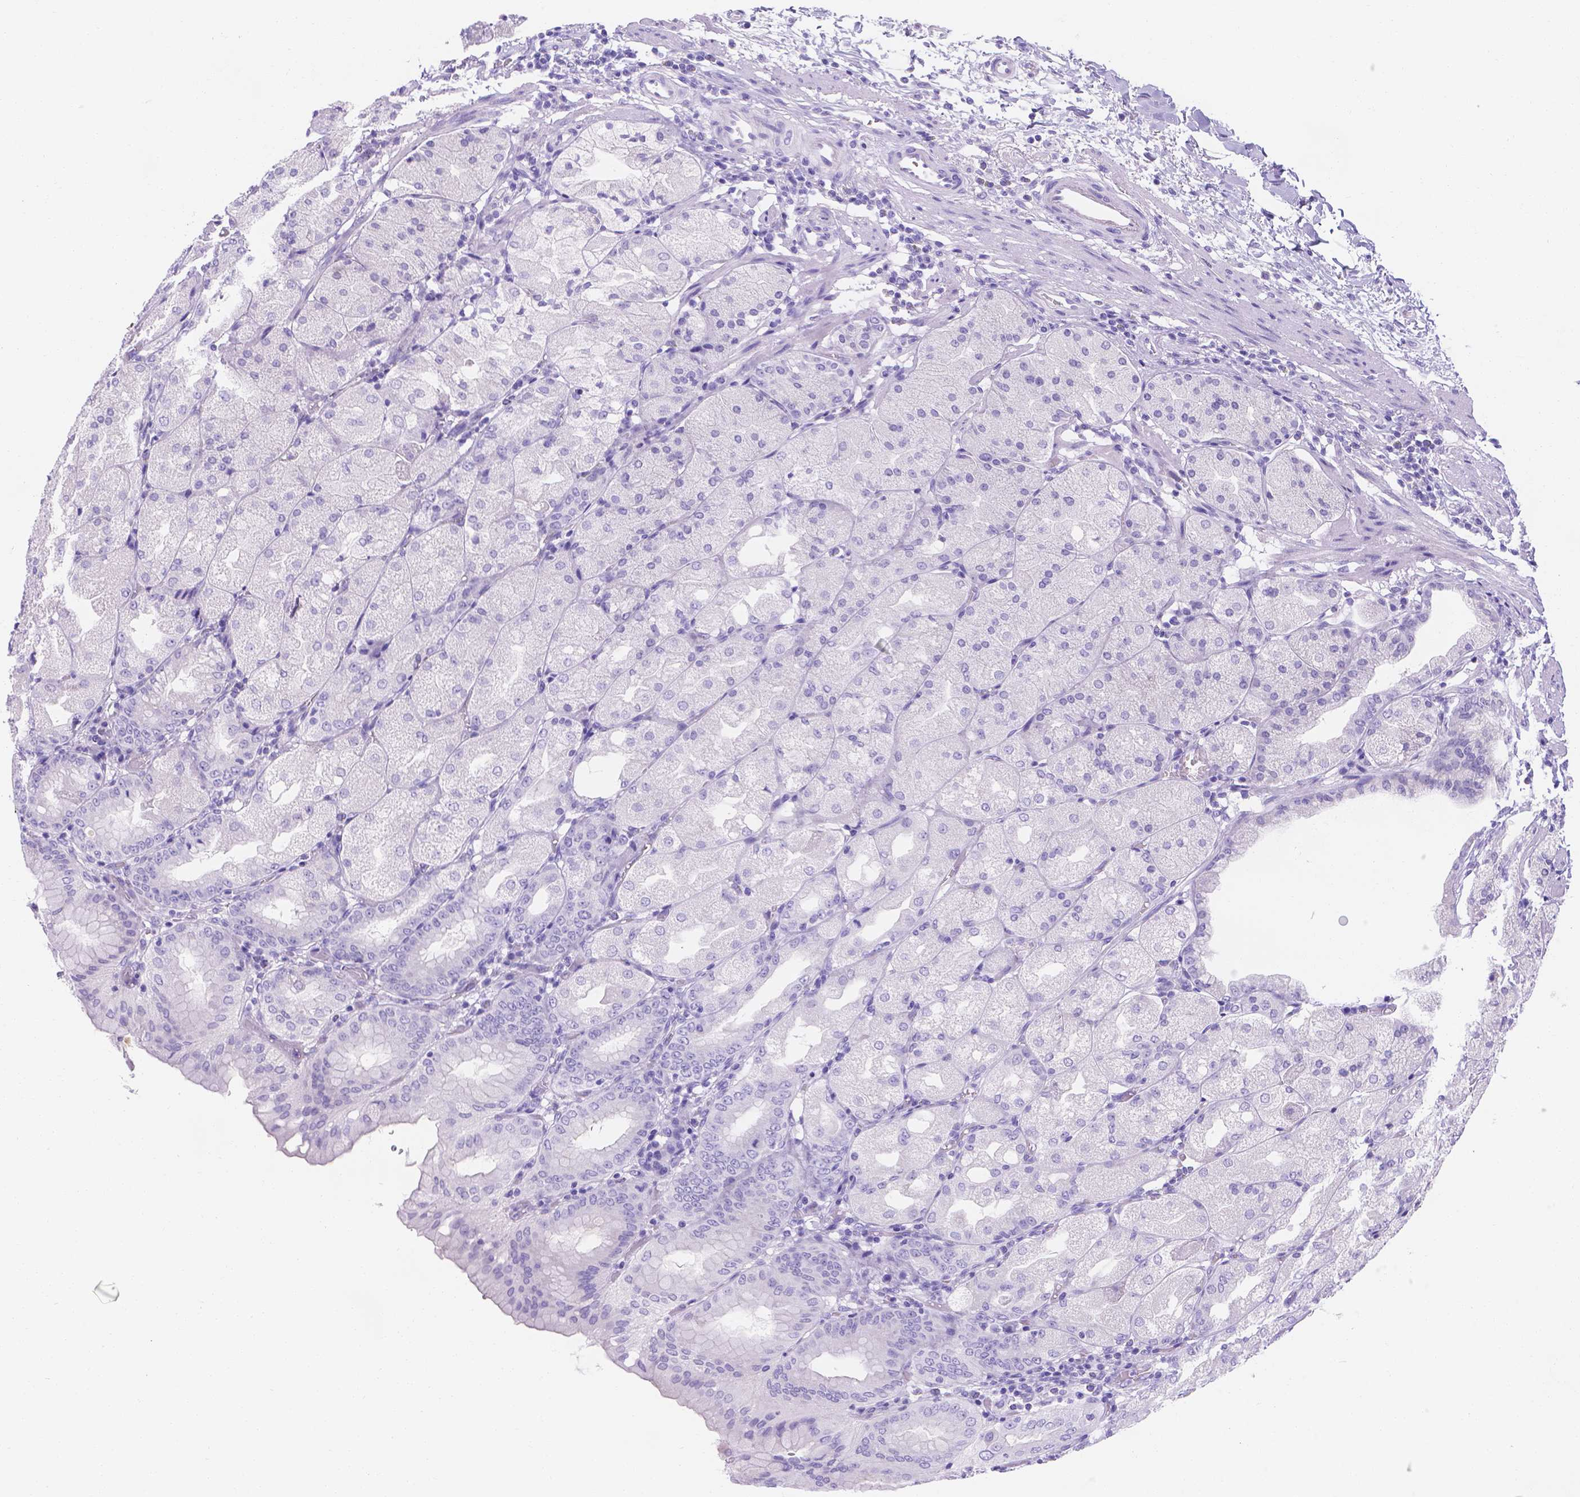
{"staining": {"intensity": "negative", "quantity": "none", "location": "none"}, "tissue": "stomach", "cell_type": "Glandular cells", "image_type": "normal", "snomed": [{"axis": "morphology", "description": "Normal tissue, NOS"}, {"axis": "topography", "description": "Stomach, upper"}, {"axis": "topography", "description": "Stomach"}, {"axis": "topography", "description": "Stomach, lower"}], "caption": "Immunohistochemistry (IHC) image of benign stomach stained for a protein (brown), which displays no staining in glandular cells.", "gene": "MLN", "patient": {"sex": "male", "age": 62}}